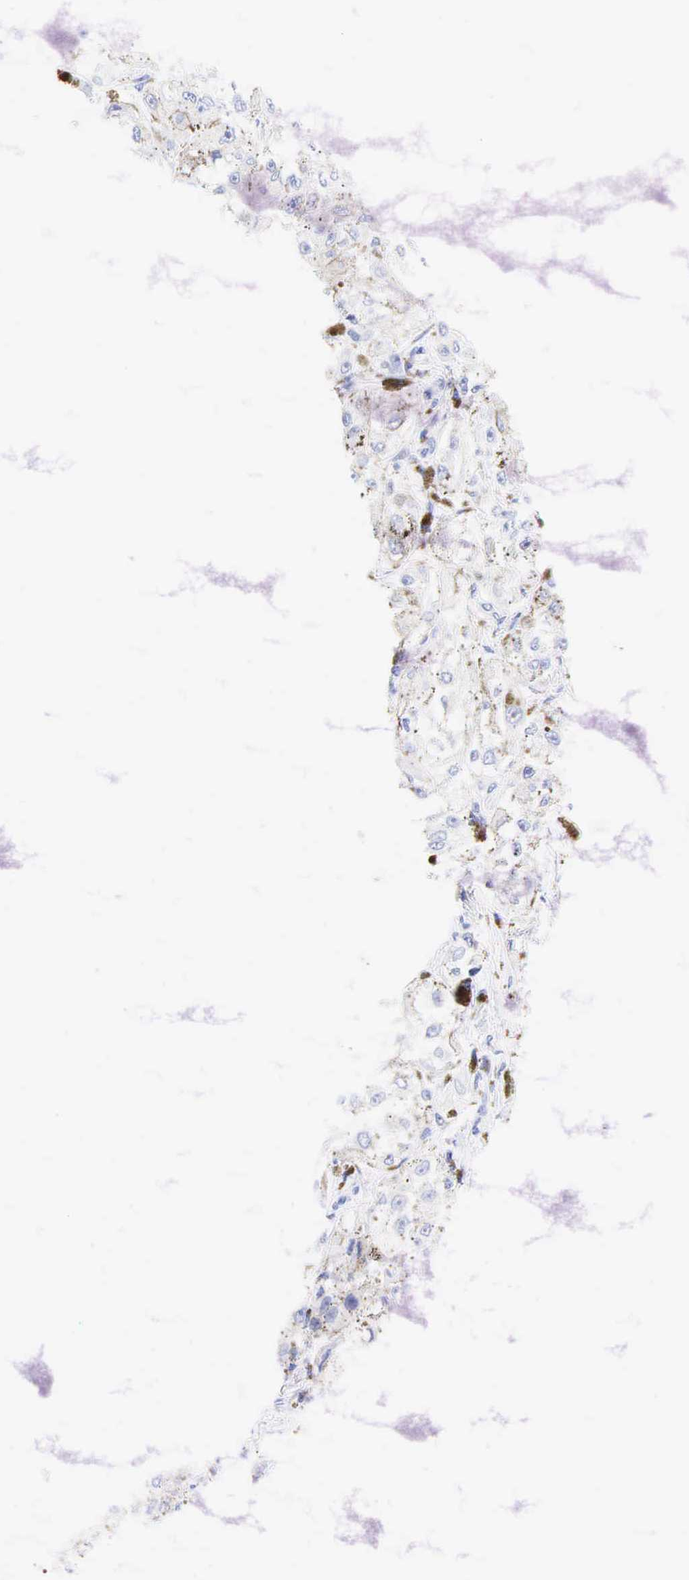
{"staining": {"intensity": "negative", "quantity": "none", "location": "none"}, "tissue": "melanoma", "cell_type": "Tumor cells", "image_type": "cancer", "snomed": [{"axis": "morphology", "description": "Malignant melanoma, NOS"}, {"axis": "topography", "description": "Skin"}], "caption": "This is a histopathology image of immunohistochemistry (IHC) staining of melanoma, which shows no expression in tumor cells.", "gene": "CD8A", "patient": {"sex": "male", "age": 67}}